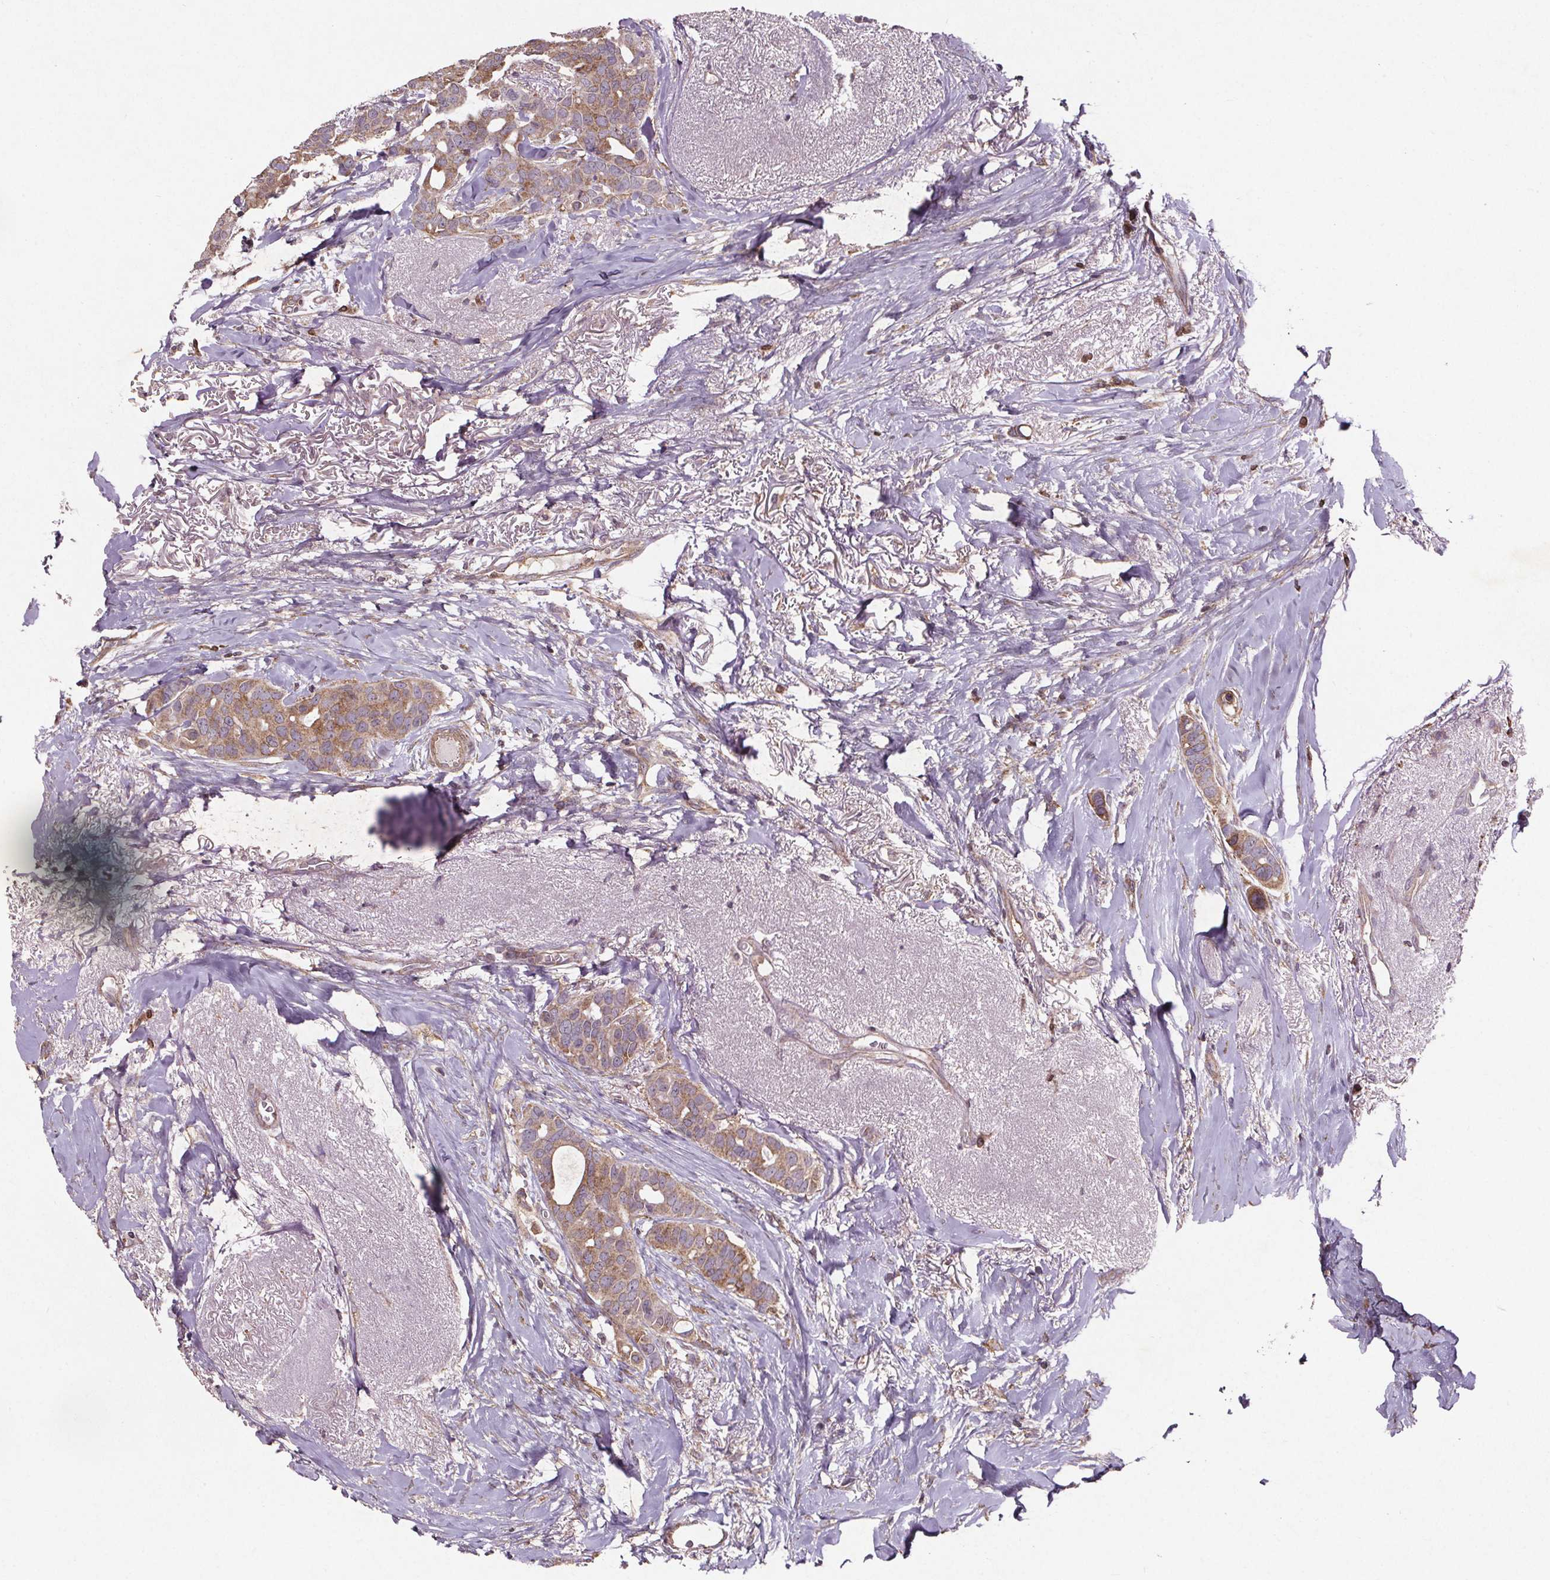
{"staining": {"intensity": "weak", "quantity": ">75%", "location": "cytoplasmic/membranous"}, "tissue": "breast cancer", "cell_type": "Tumor cells", "image_type": "cancer", "snomed": [{"axis": "morphology", "description": "Duct carcinoma"}, {"axis": "topography", "description": "Breast"}], "caption": "Protein analysis of breast invasive ductal carcinoma tissue shows weak cytoplasmic/membranous expression in approximately >75% of tumor cells.", "gene": "STRN3", "patient": {"sex": "female", "age": 54}}